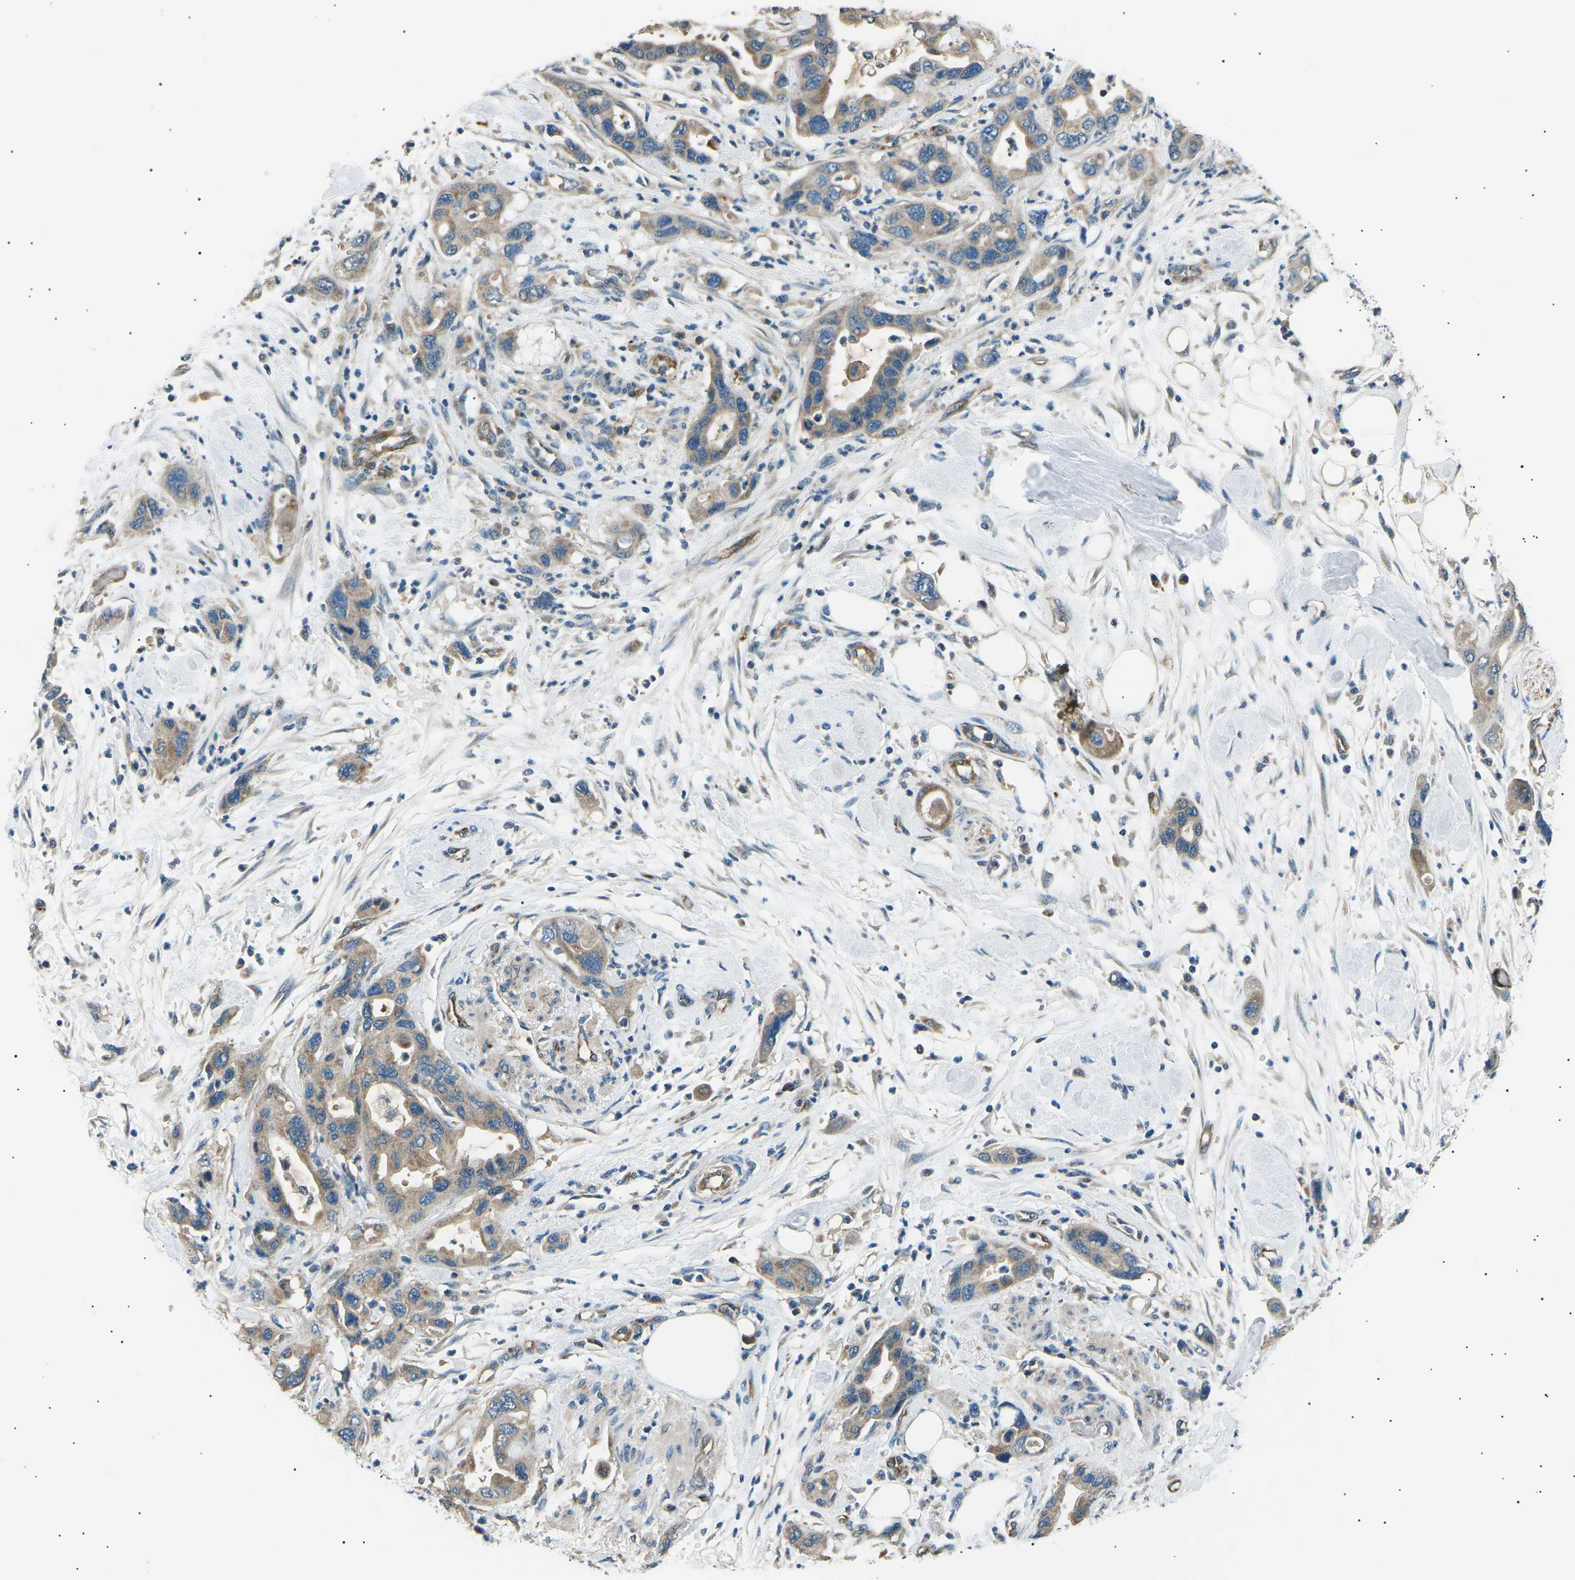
{"staining": {"intensity": "moderate", "quantity": ">75%", "location": "cytoplasmic/membranous"}, "tissue": "pancreatic cancer", "cell_type": "Tumor cells", "image_type": "cancer", "snomed": [{"axis": "morphology", "description": "Normal tissue, NOS"}, {"axis": "morphology", "description": "Adenocarcinoma, NOS"}, {"axis": "topography", "description": "Pancreas"}], "caption": "Protein expression analysis of adenocarcinoma (pancreatic) reveals moderate cytoplasmic/membranous staining in about >75% of tumor cells. (IHC, brightfield microscopy, high magnification).", "gene": "SLK", "patient": {"sex": "female", "age": 71}}